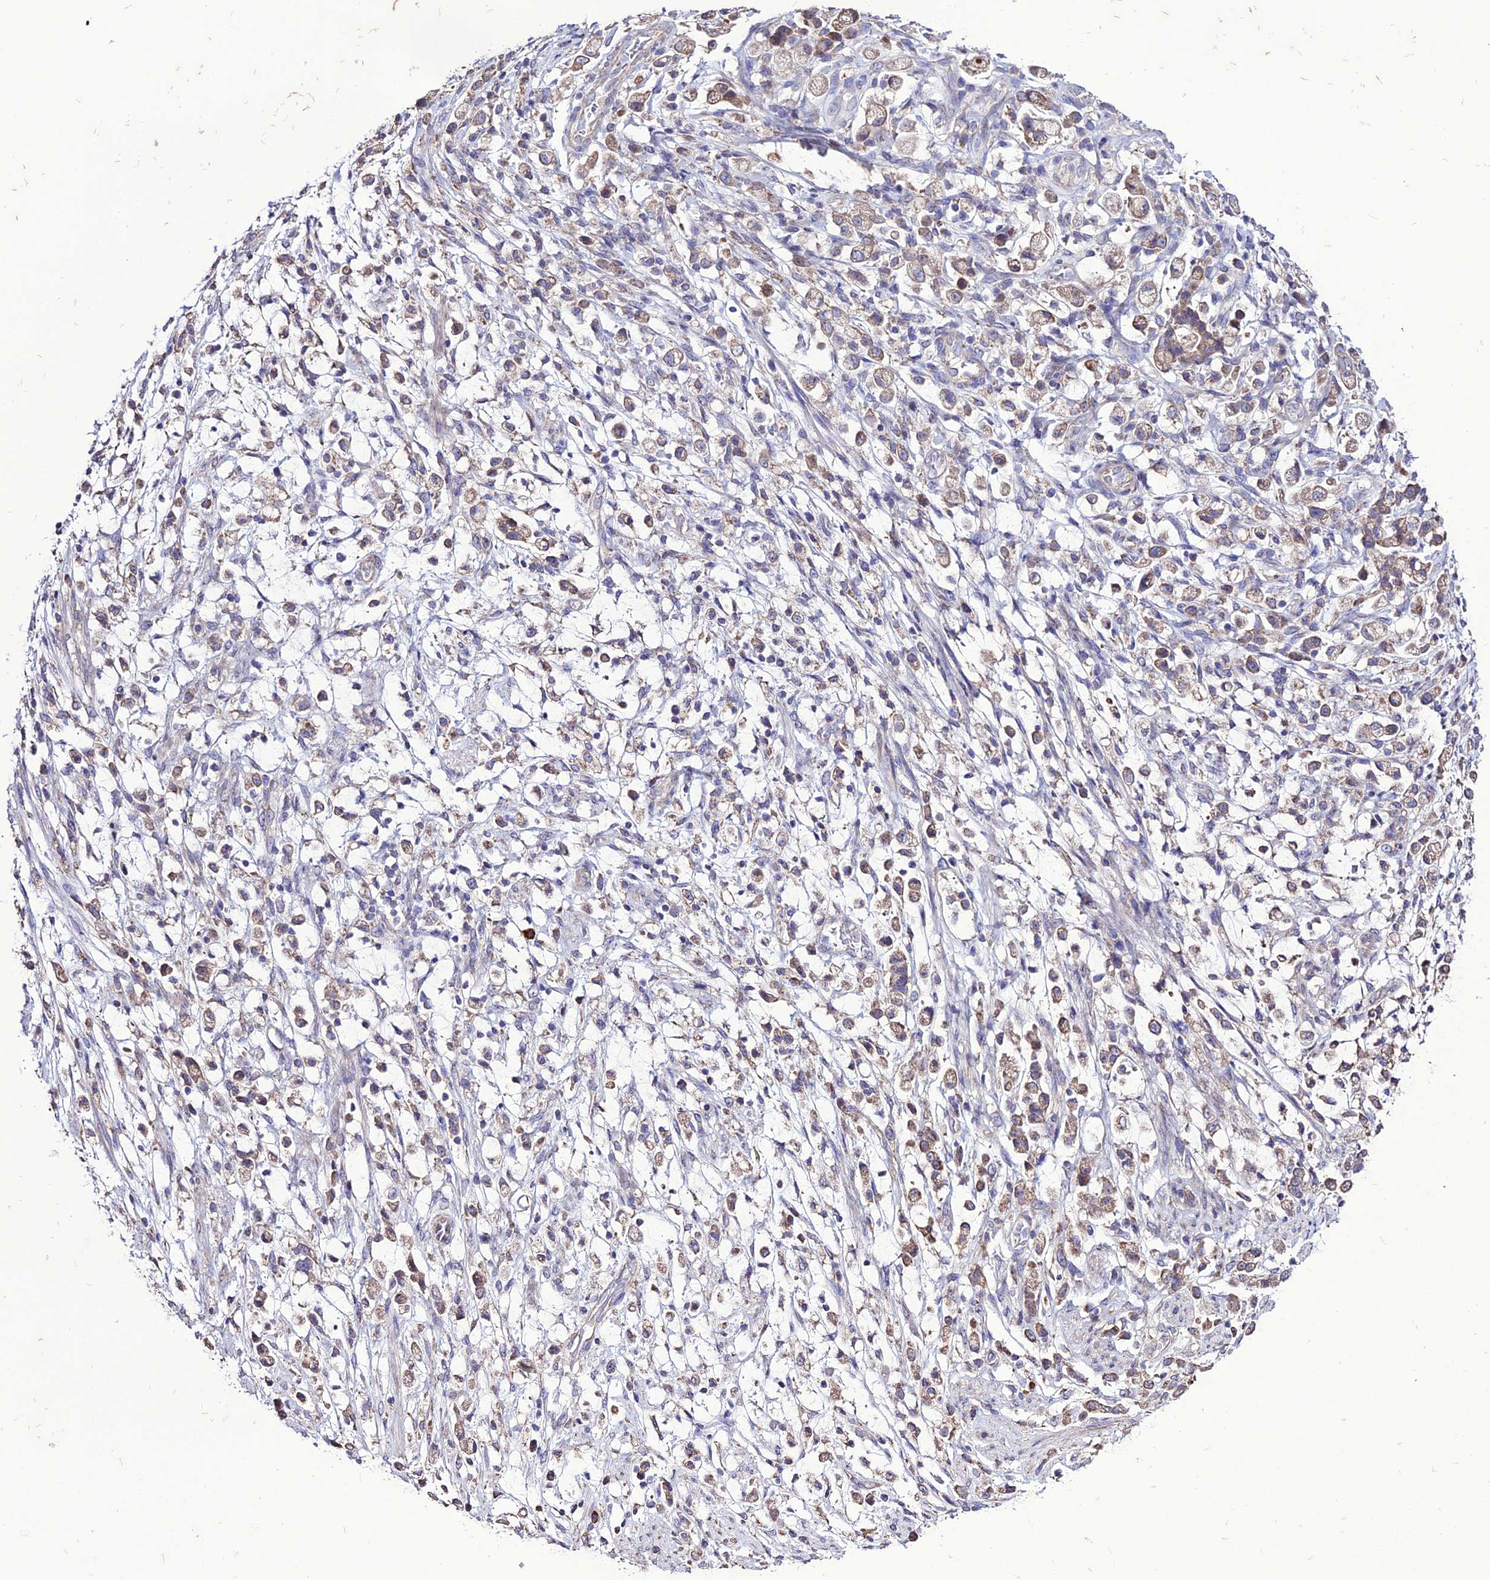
{"staining": {"intensity": "moderate", "quantity": ">75%", "location": "cytoplasmic/membranous"}, "tissue": "stomach cancer", "cell_type": "Tumor cells", "image_type": "cancer", "snomed": [{"axis": "morphology", "description": "Adenocarcinoma, NOS"}, {"axis": "topography", "description": "Stomach"}], "caption": "A brown stain shows moderate cytoplasmic/membranous expression of a protein in human adenocarcinoma (stomach) tumor cells.", "gene": "HOGA1", "patient": {"sex": "female", "age": 60}}